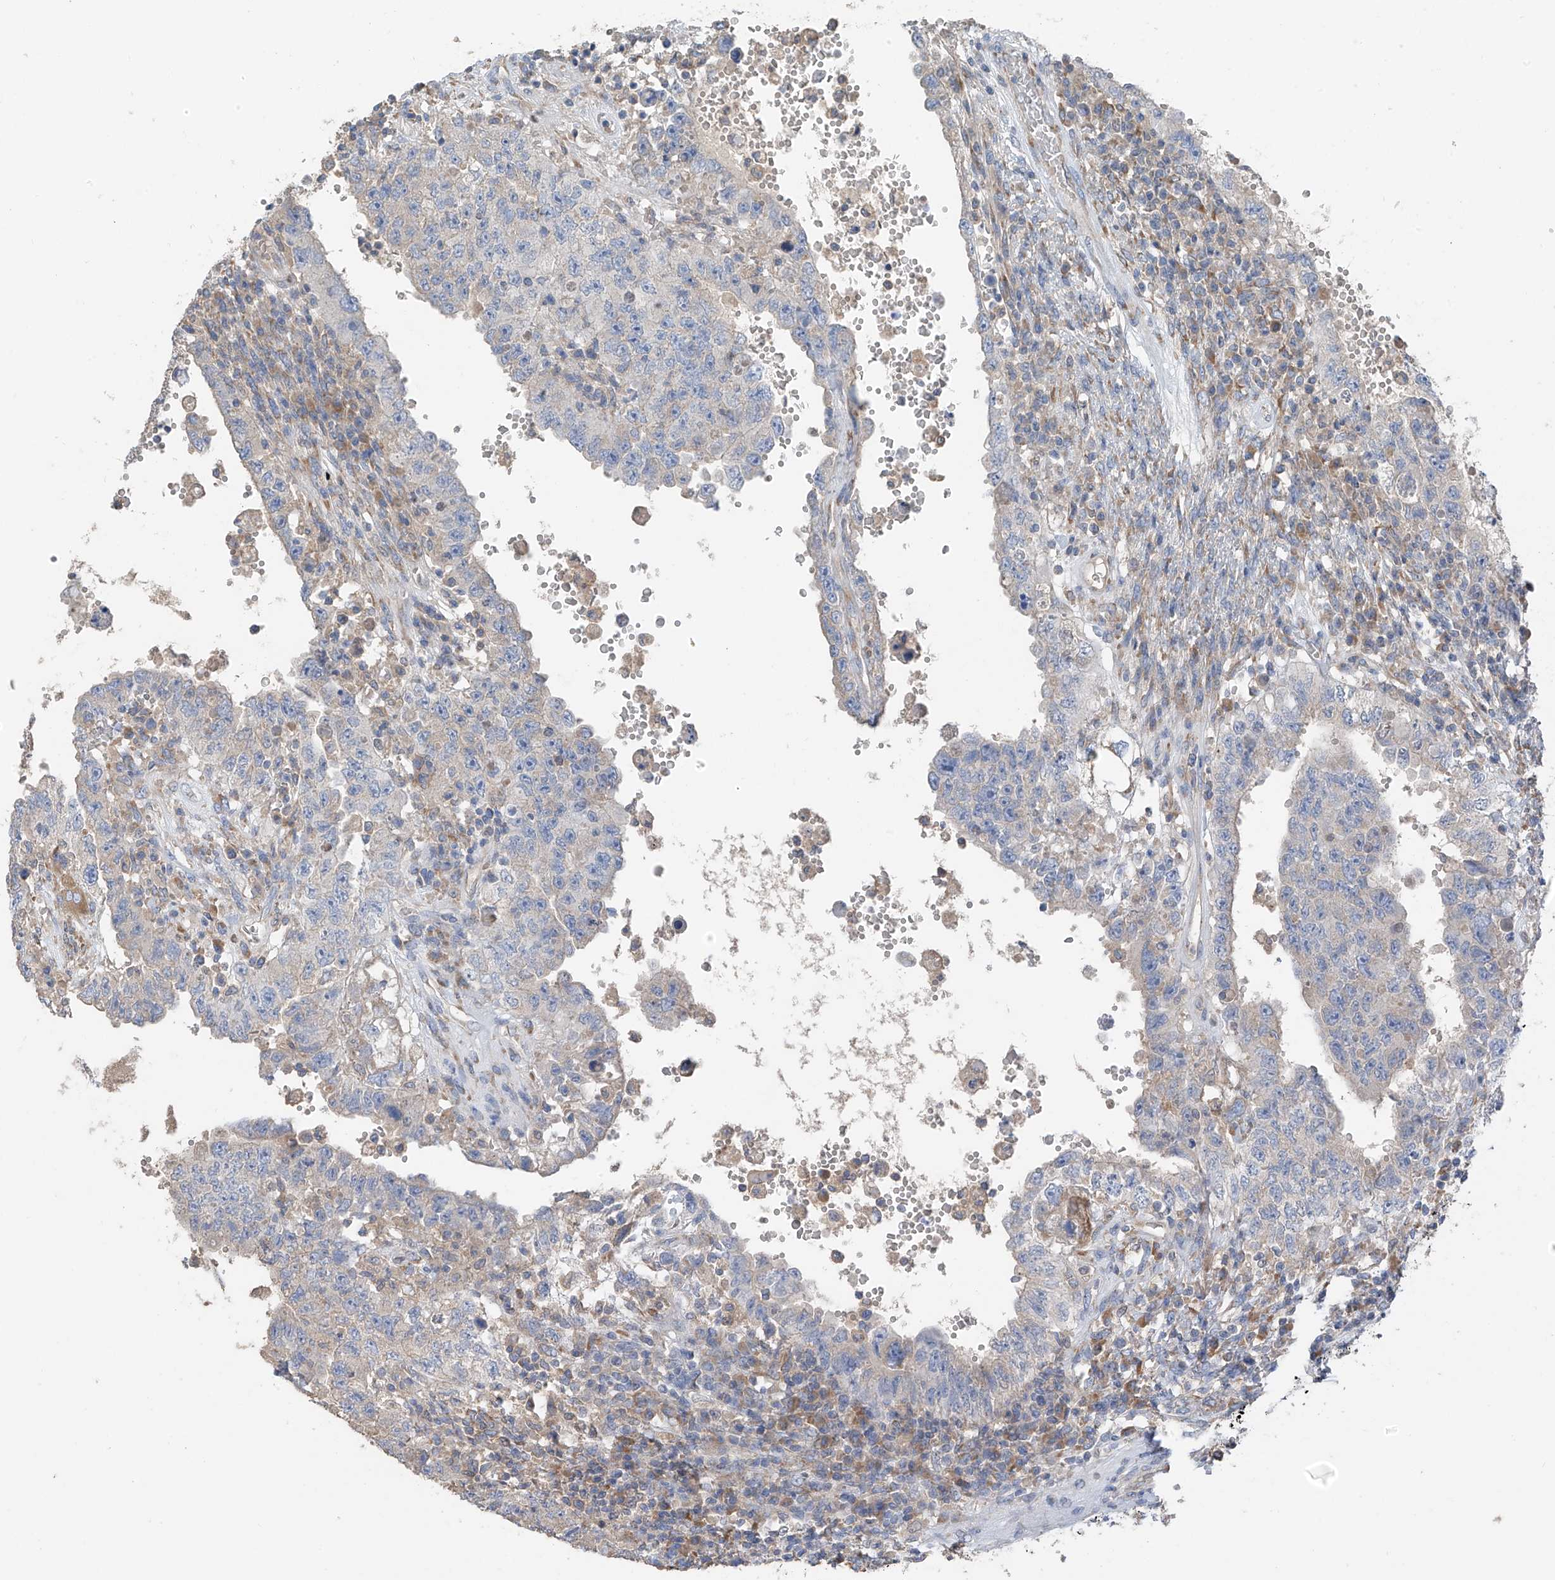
{"staining": {"intensity": "negative", "quantity": "none", "location": "none"}, "tissue": "testis cancer", "cell_type": "Tumor cells", "image_type": "cancer", "snomed": [{"axis": "morphology", "description": "Carcinoma, Embryonal, NOS"}, {"axis": "topography", "description": "Testis"}], "caption": "Human testis cancer stained for a protein using immunohistochemistry shows no staining in tumor cells.", "gene": "GALNTL6", "patient": {"sex": "male", "age": 26}}